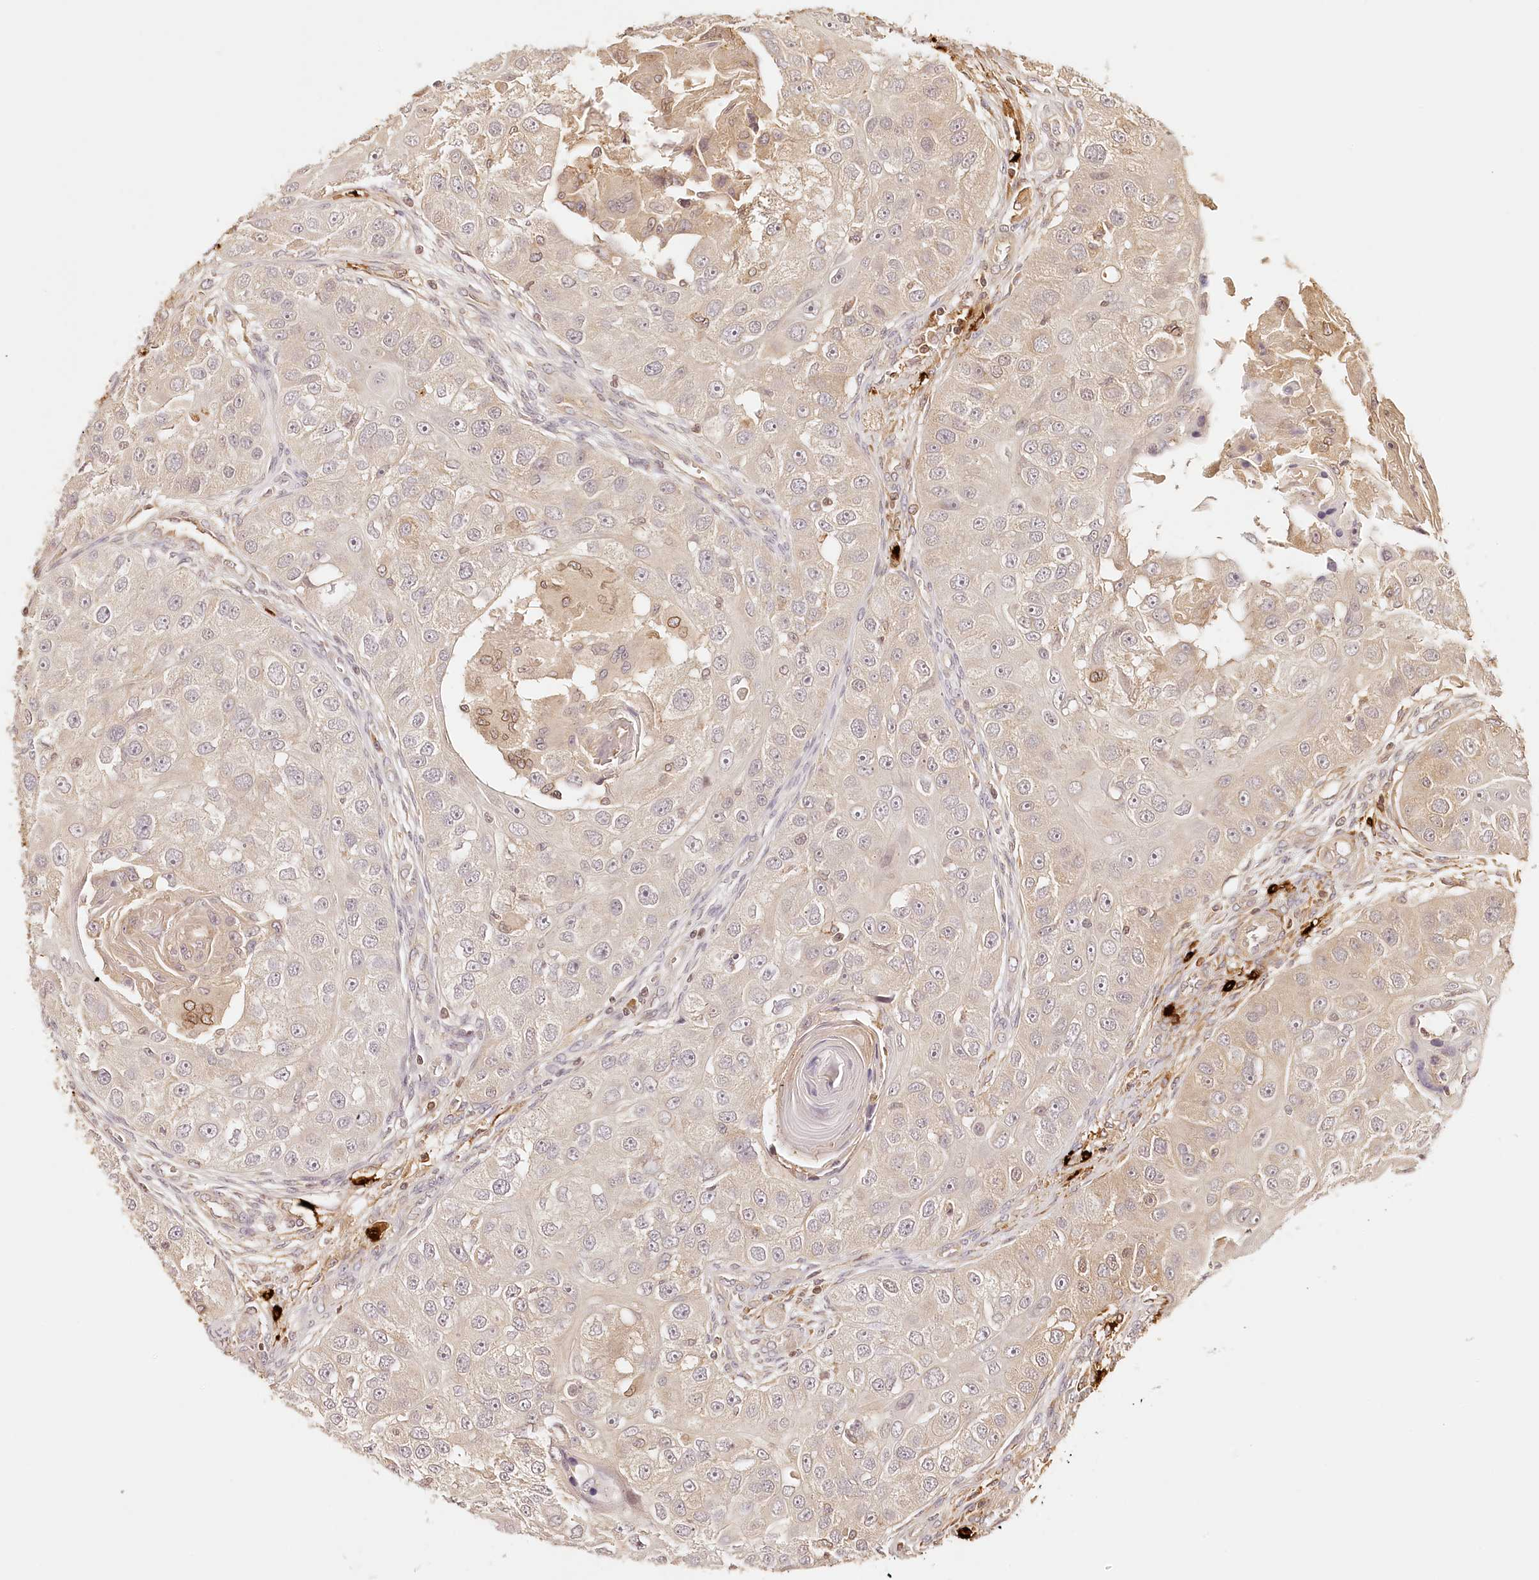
{"staining": {"intensity": "weak", "quantity": "<25%", "location": "cytoplasmic/membranous"}, "tissue": "head and neck cancer", "cell_type": "Tumor cells", "image_type": "cancer", "snomed": [{"axis": "morphology", "description": "Normal tissue, NOS"}, {"axis": "morphology", "description": "Squamous cell carcinoma, NOS"}, {"axis": "topography", "description": "Skeletal muscle"}, {"axis": "topography", "description": "Head-Neck"}], "caption": "IHC of head and neck cancer (squamous cell carcinoma) shows no positivity in tumor cells.", "gene": "SYNGR1", "patient": {"sex": "male", "age": 51}}